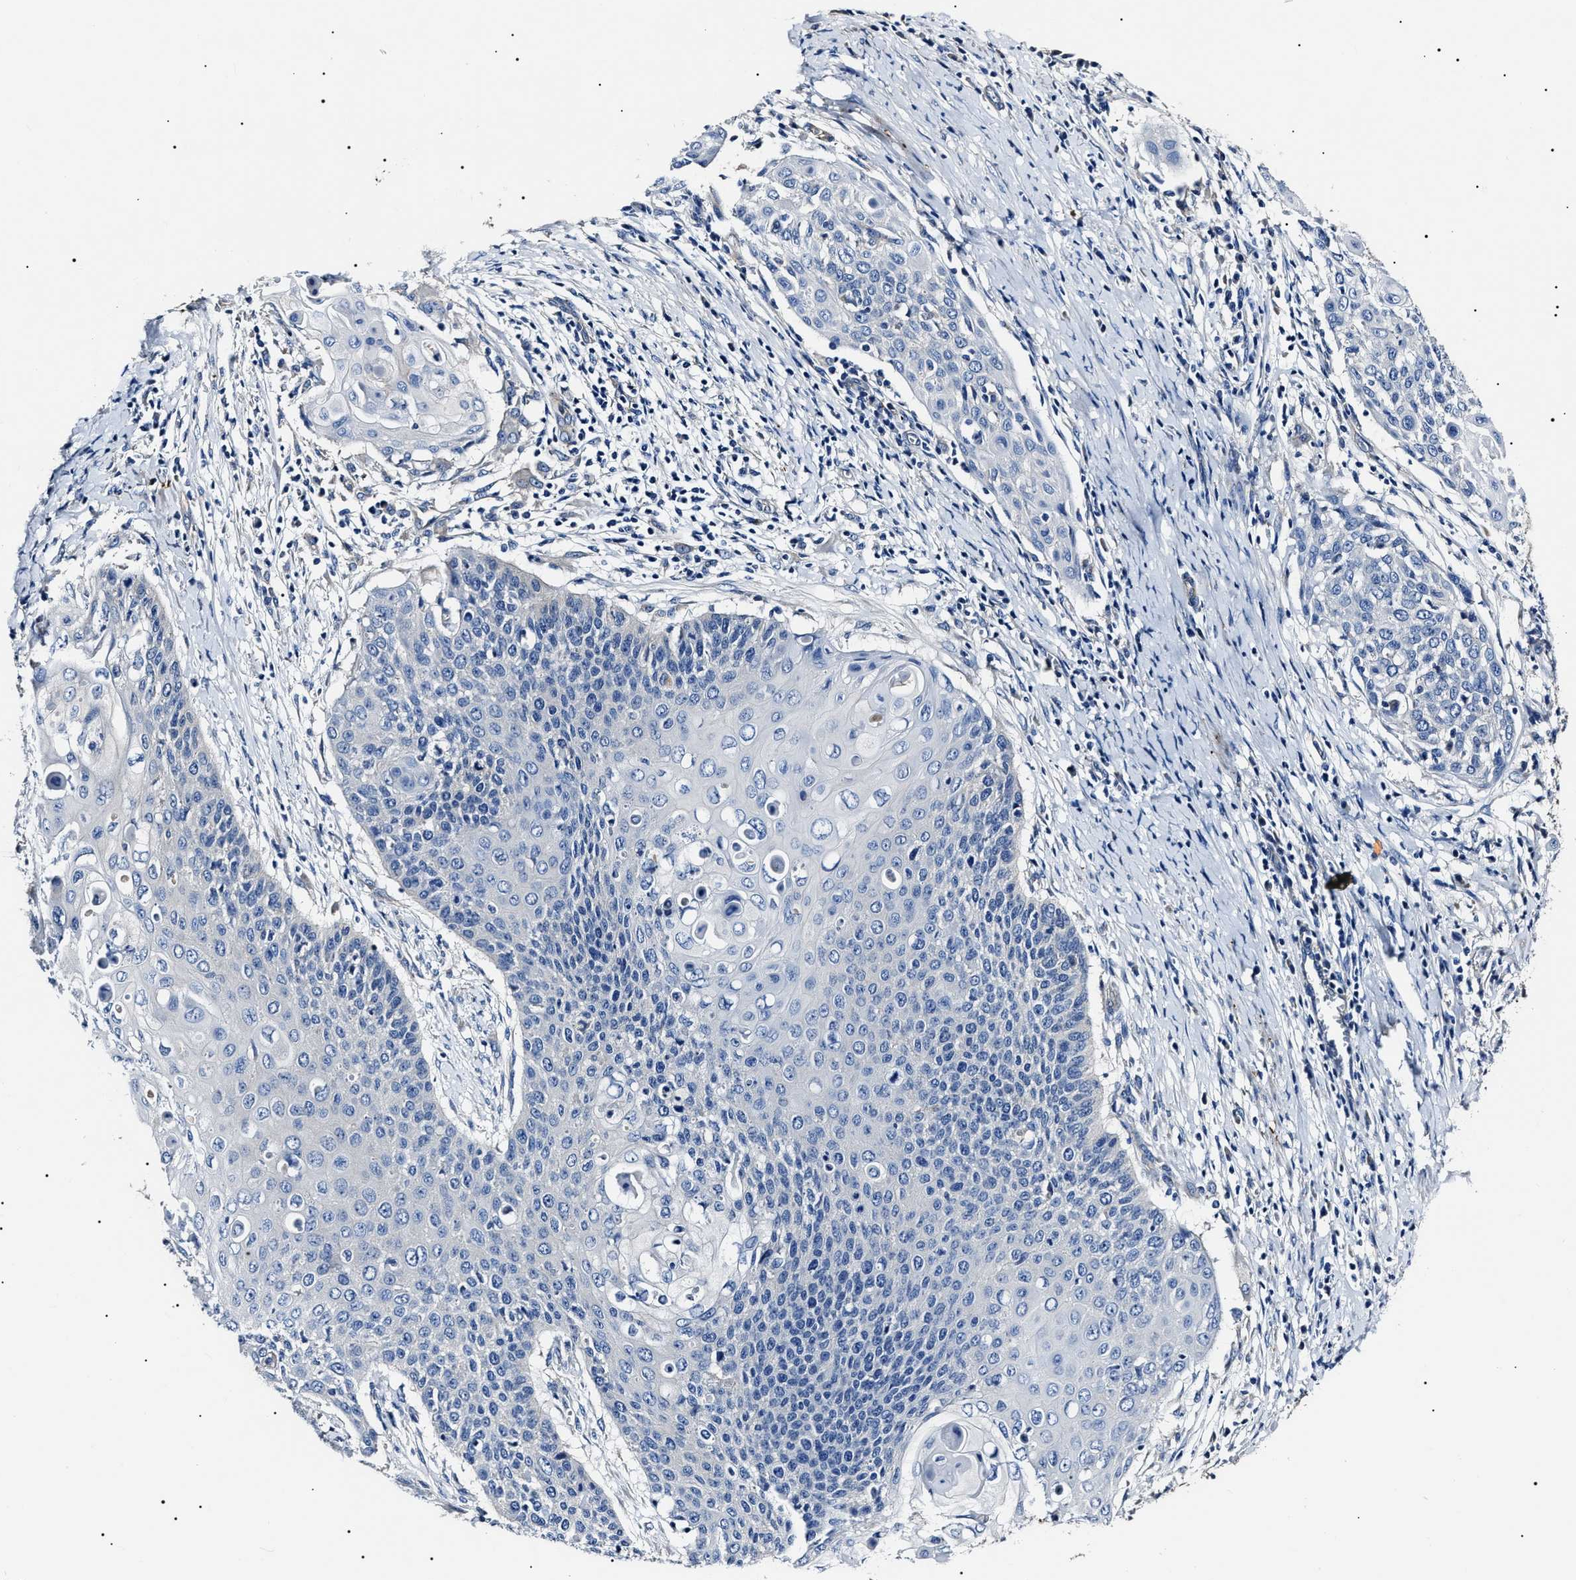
{"staining": {"intensity": "negative", "quantity": "none", "location": "none"}, "tissue": "cervical cancer", "cell_type": "Tumor cells", "image_type": "cancer", "snomed": [{"axis": "morphology", "description": "Squamous cell carcinoma, NOS"}, {"axis": "topography", "description": "Cervix"}], "caption": "Squamous cell carcinoma (cervical) stained for a protein using IHC demonstrates no positivity tumor cells.", "gene": "KLHL42", "patient": {"sex": "female", "age": 39}}